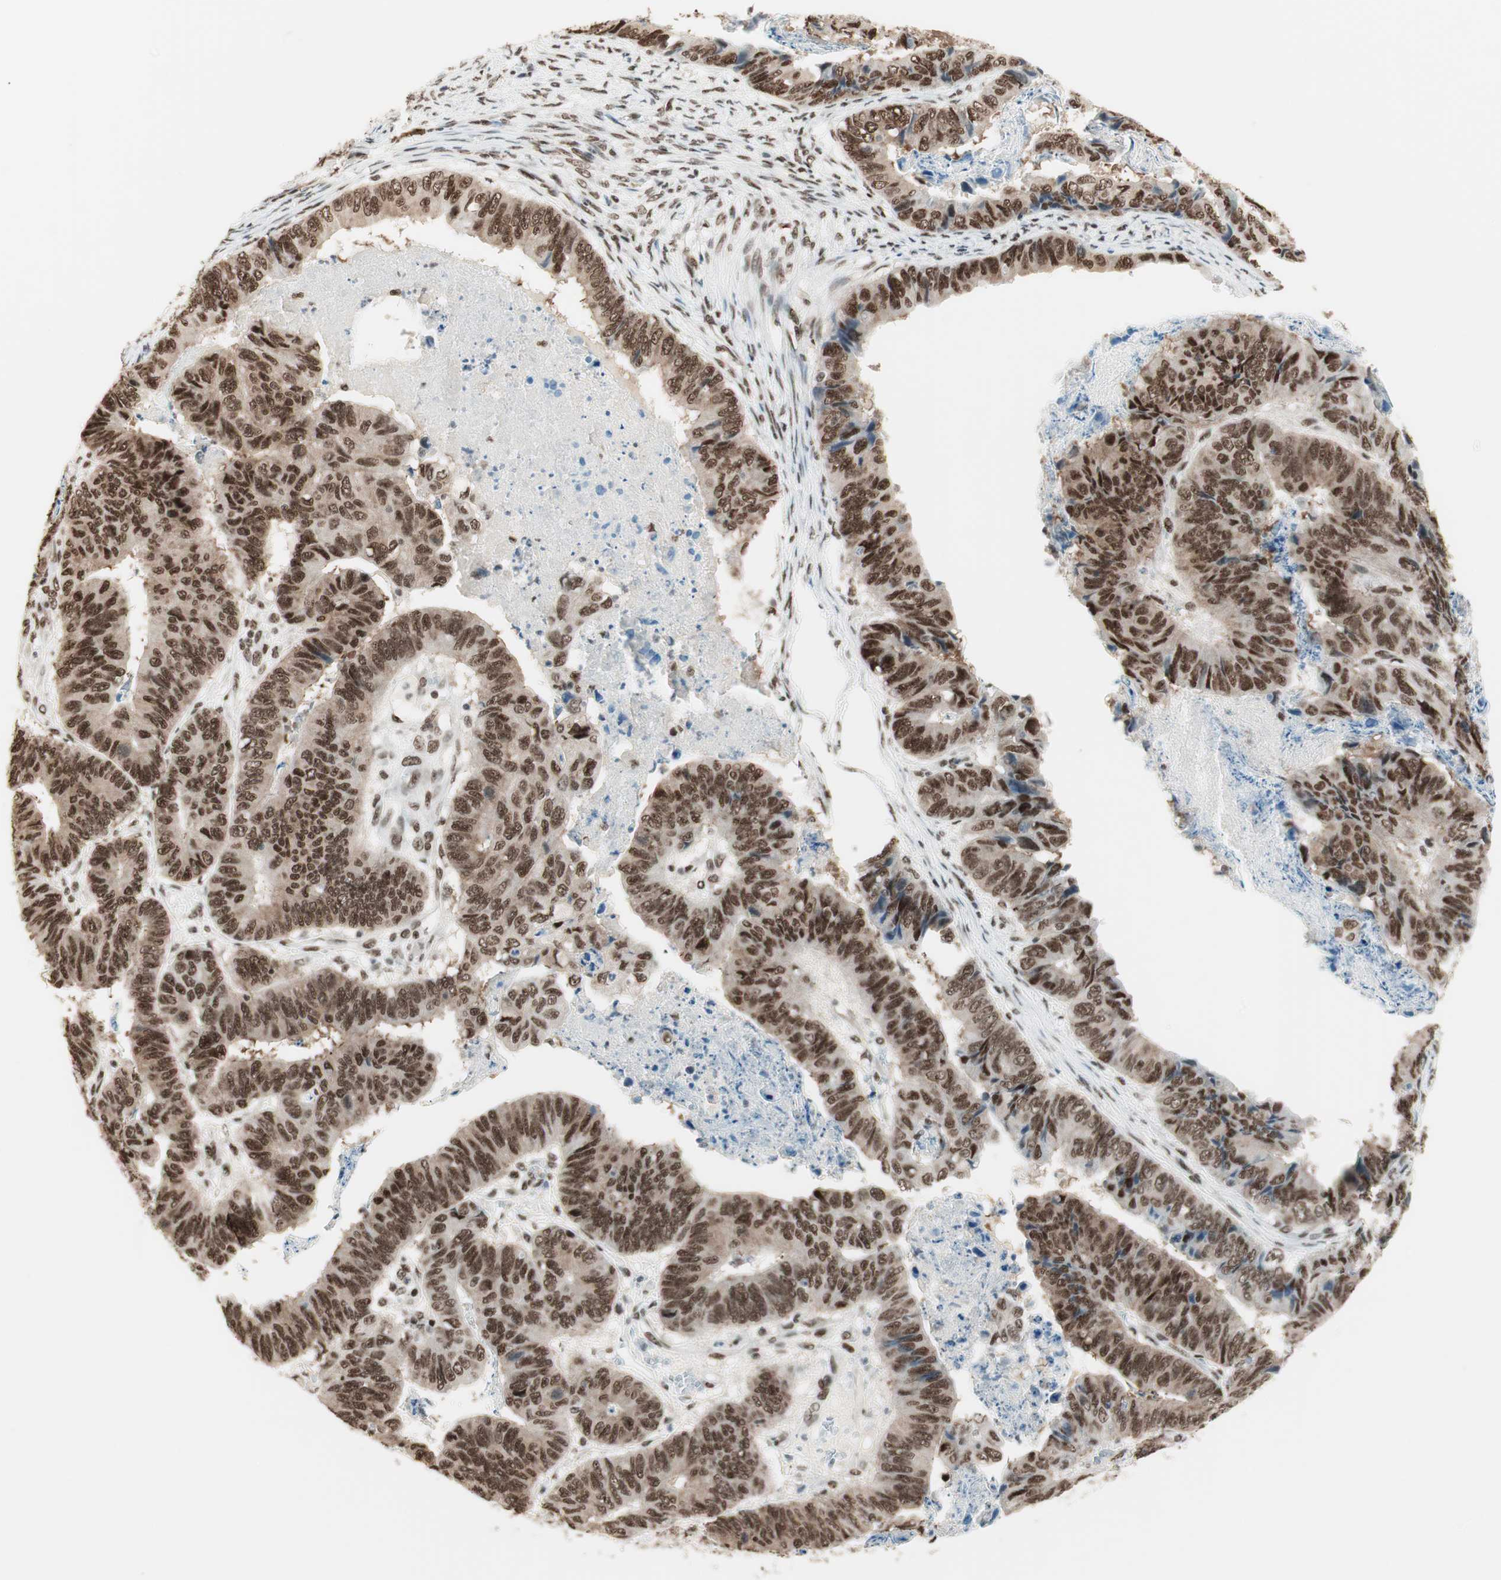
{"staining": {"intensity": "strong", "quantity": ">75%", "location": "nuclear"}, "tissue": "stomach cancer", "cell_type": "Tumor cells", "image_type": "cancer", "snomed": [{"axis": "morphology", "description": "Adenocarcinoma, NOS"}, {"axis": "topography", "description": "Stomach, lower"}], "caption": "A histopathology image showing strong nuclear positivity in about >75% of tumor cells in stomach cancer (adenocarcinoma), as visualized by brown immunohistochemical staining.", "gene": "SMARCE1", "patient": {"sex": "male", "age": 77}}